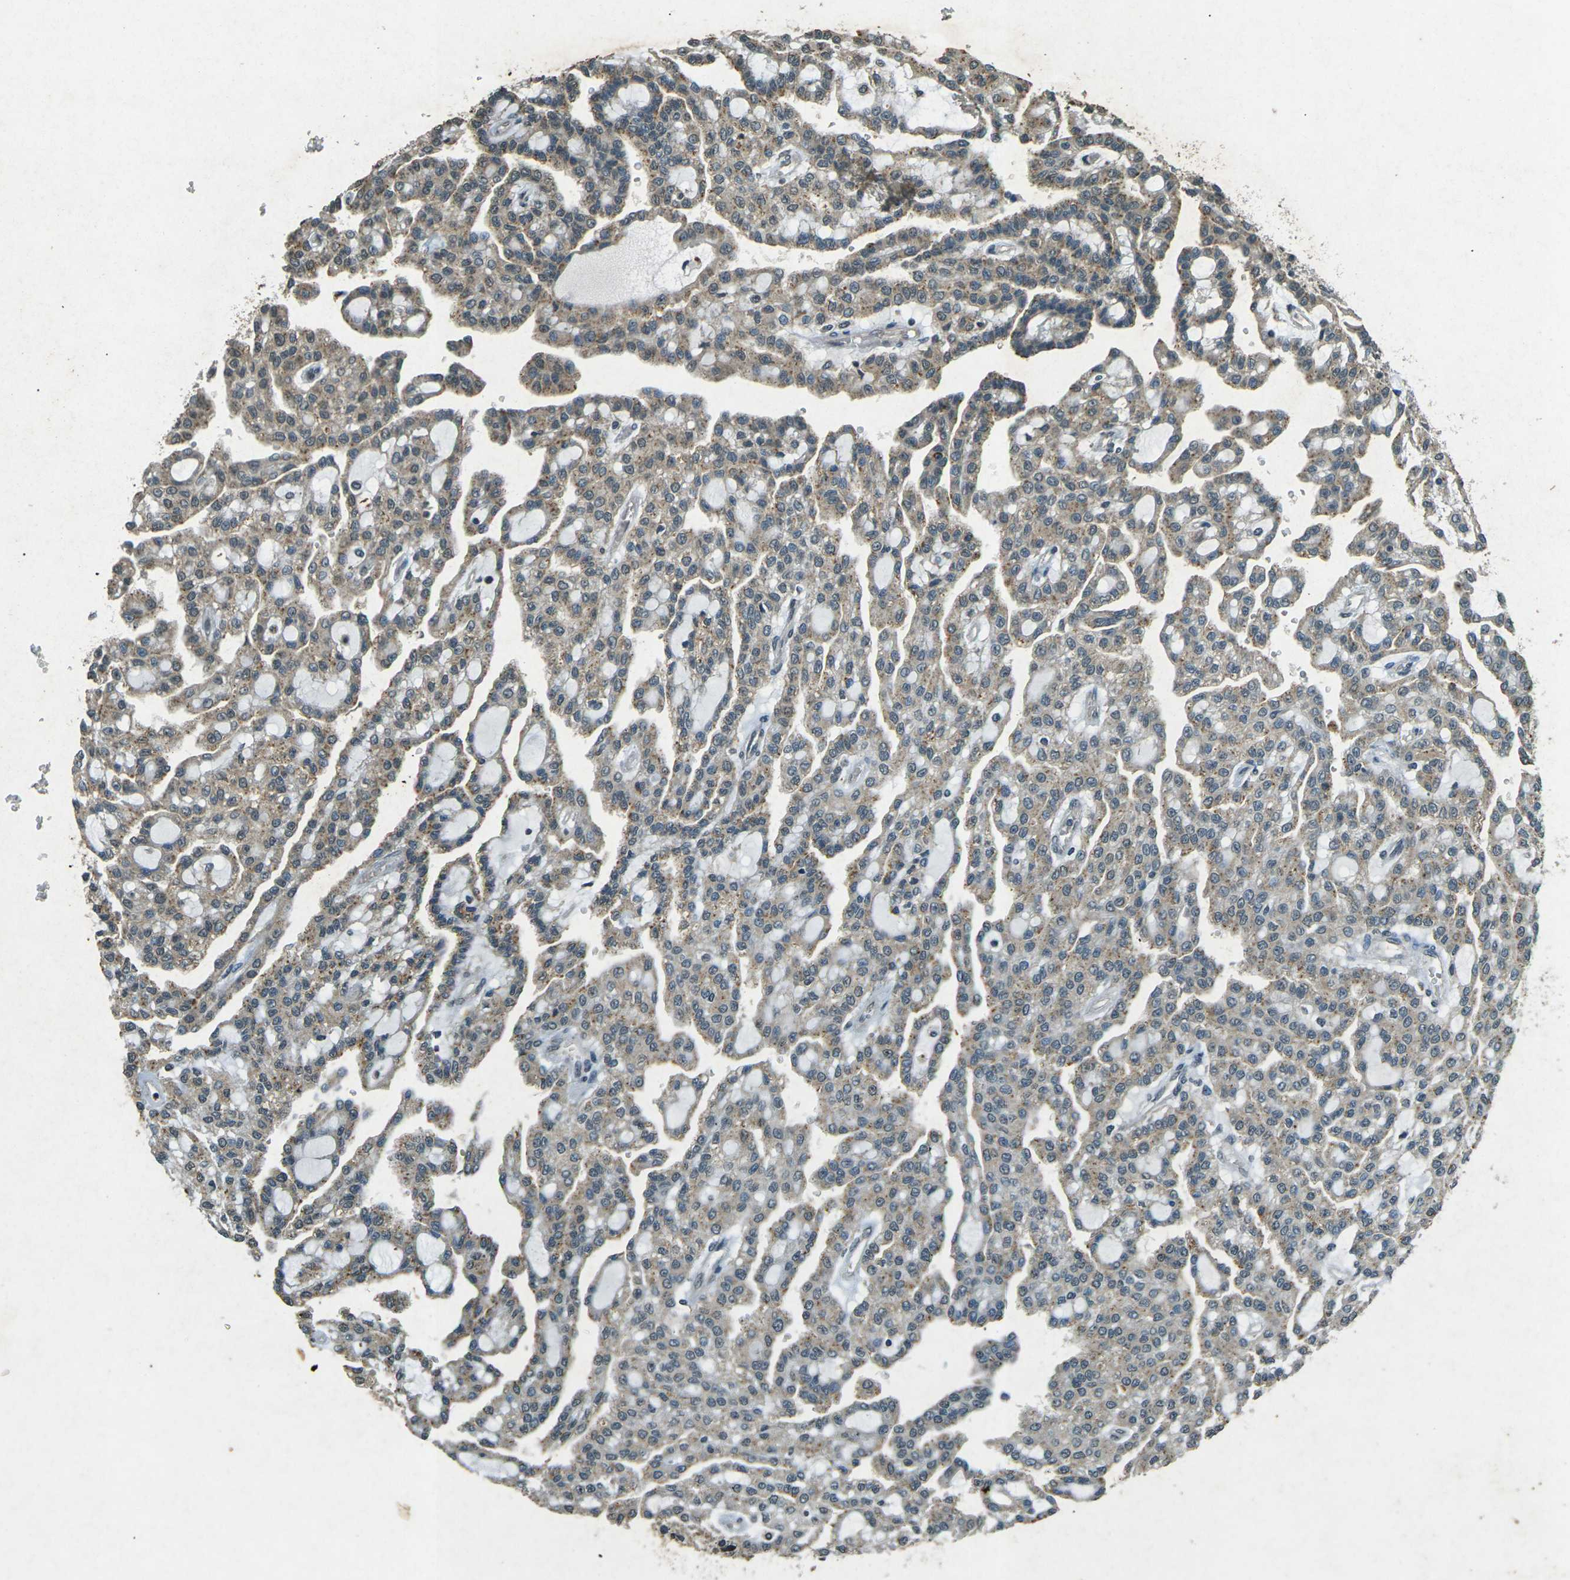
{"staining": {"intensity": "weak", "quantity": ">75%", "location": "cytoplasmic/membranous"}, "tissue": "renal cancer", "cell_type": "Tumor cells", "image_type": "cancer", "snomed": [{"axis": "morphology", "description": "Adenocarcinoma, NOS"}, {"axis": "topography", "description": "Kidney"}], "caption": "Renal adenocarcinoma stained with a brown dye demonstrates weak cytoplasmic/membranous positive staining in approximately >75% of tumor cells.", "gene": "PDE2A", "patient": {"sex": "male", "age": 63}}